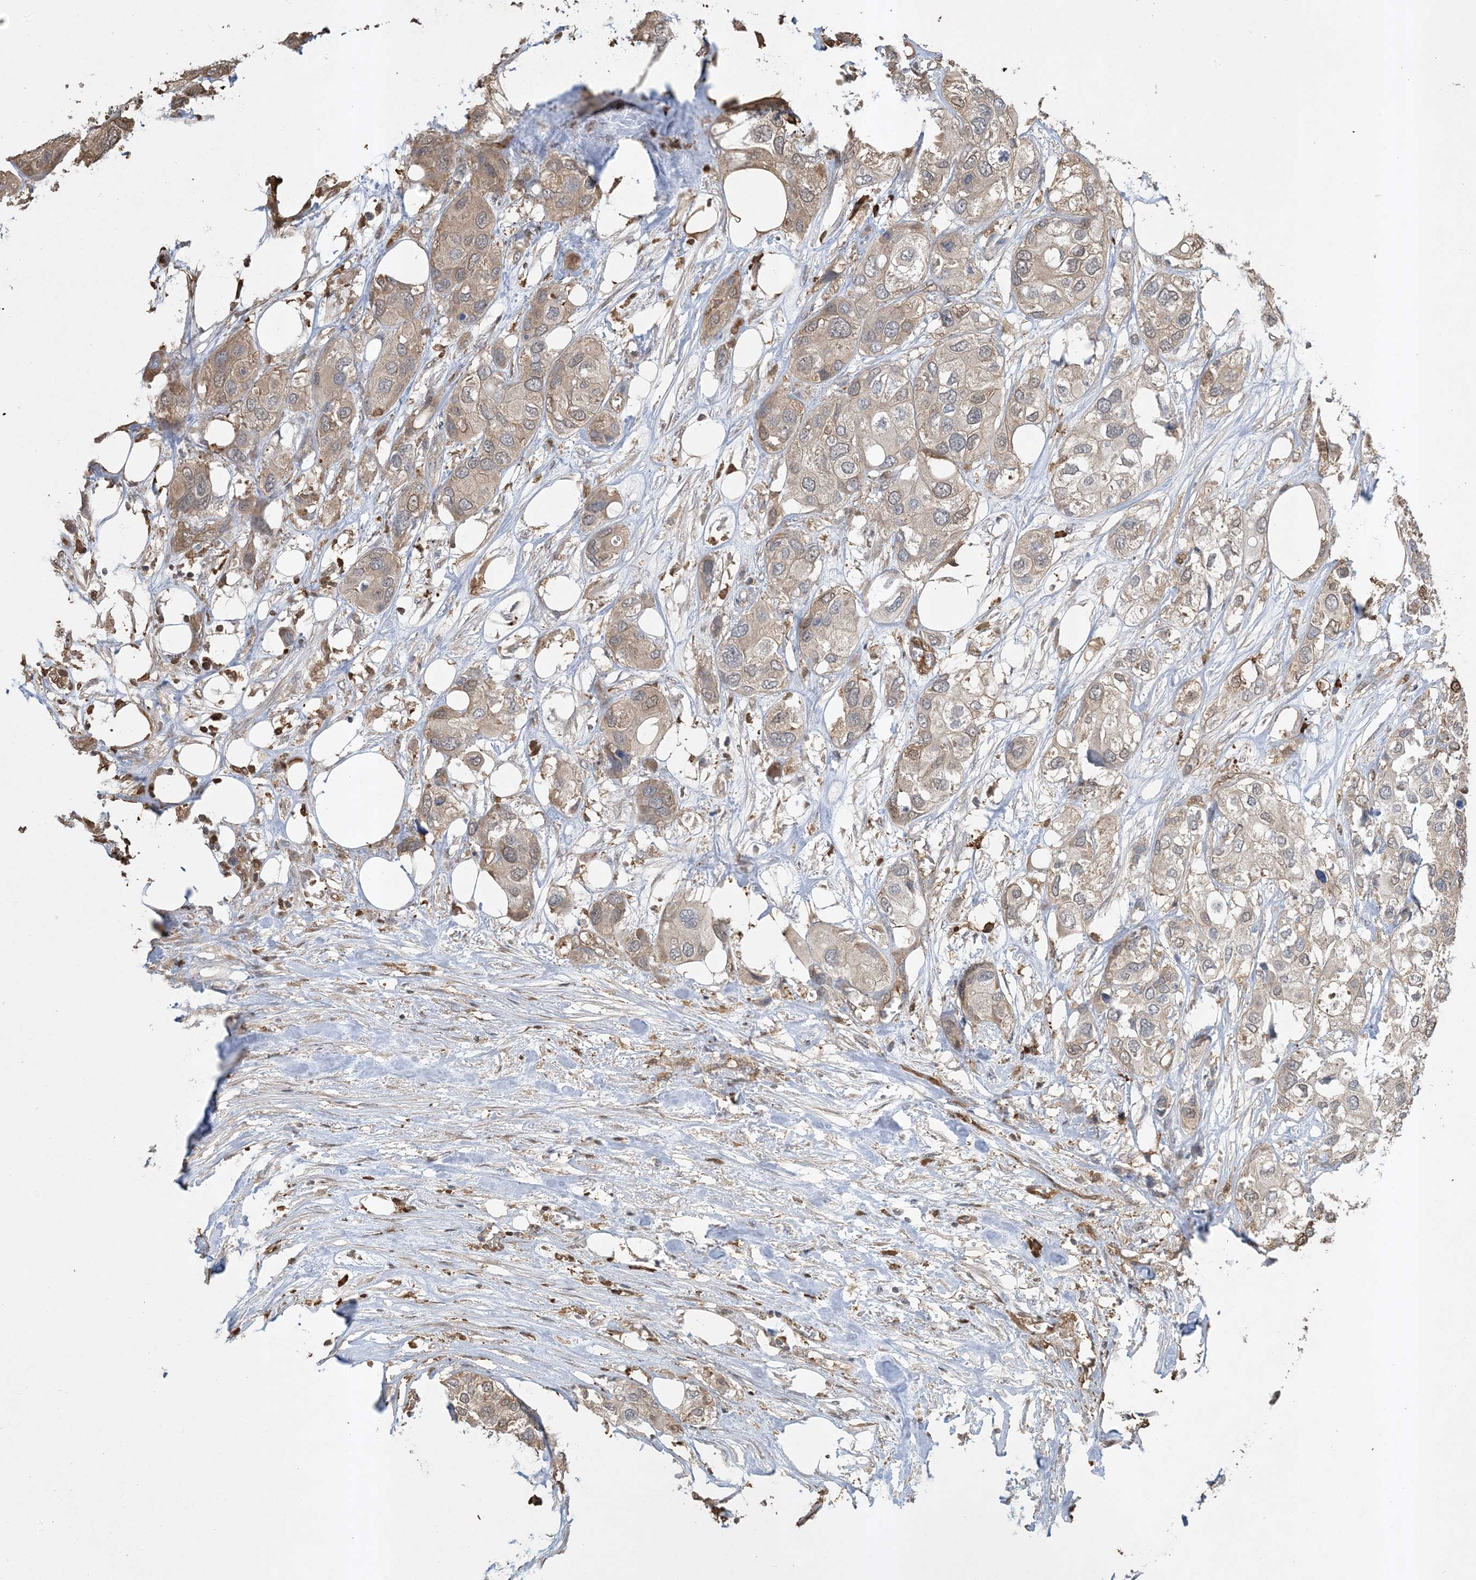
{"staining": {"intensity": "weak", "quantity": "25%-75%", "location": "cytoplasmic/membranous"}, "tissue": "urothelial cancer", "cell_type": "Tumor cells", "image_type": "cancer", "snomed": [{"axis": "morphology", "description": "Urothelial carcinoma, High grade"}, {"axis": "topography", "description": "Urinary bladder"}], "caption": "There is low levels of weak cytoplasmic/membranous expression in tumor cells of high-grade urothelial carcinoma, as demonstrated by immunohistochemical staining (brown color).", "gene": "TMSB4X", "patient": {"sex": "male", "age": 64}}